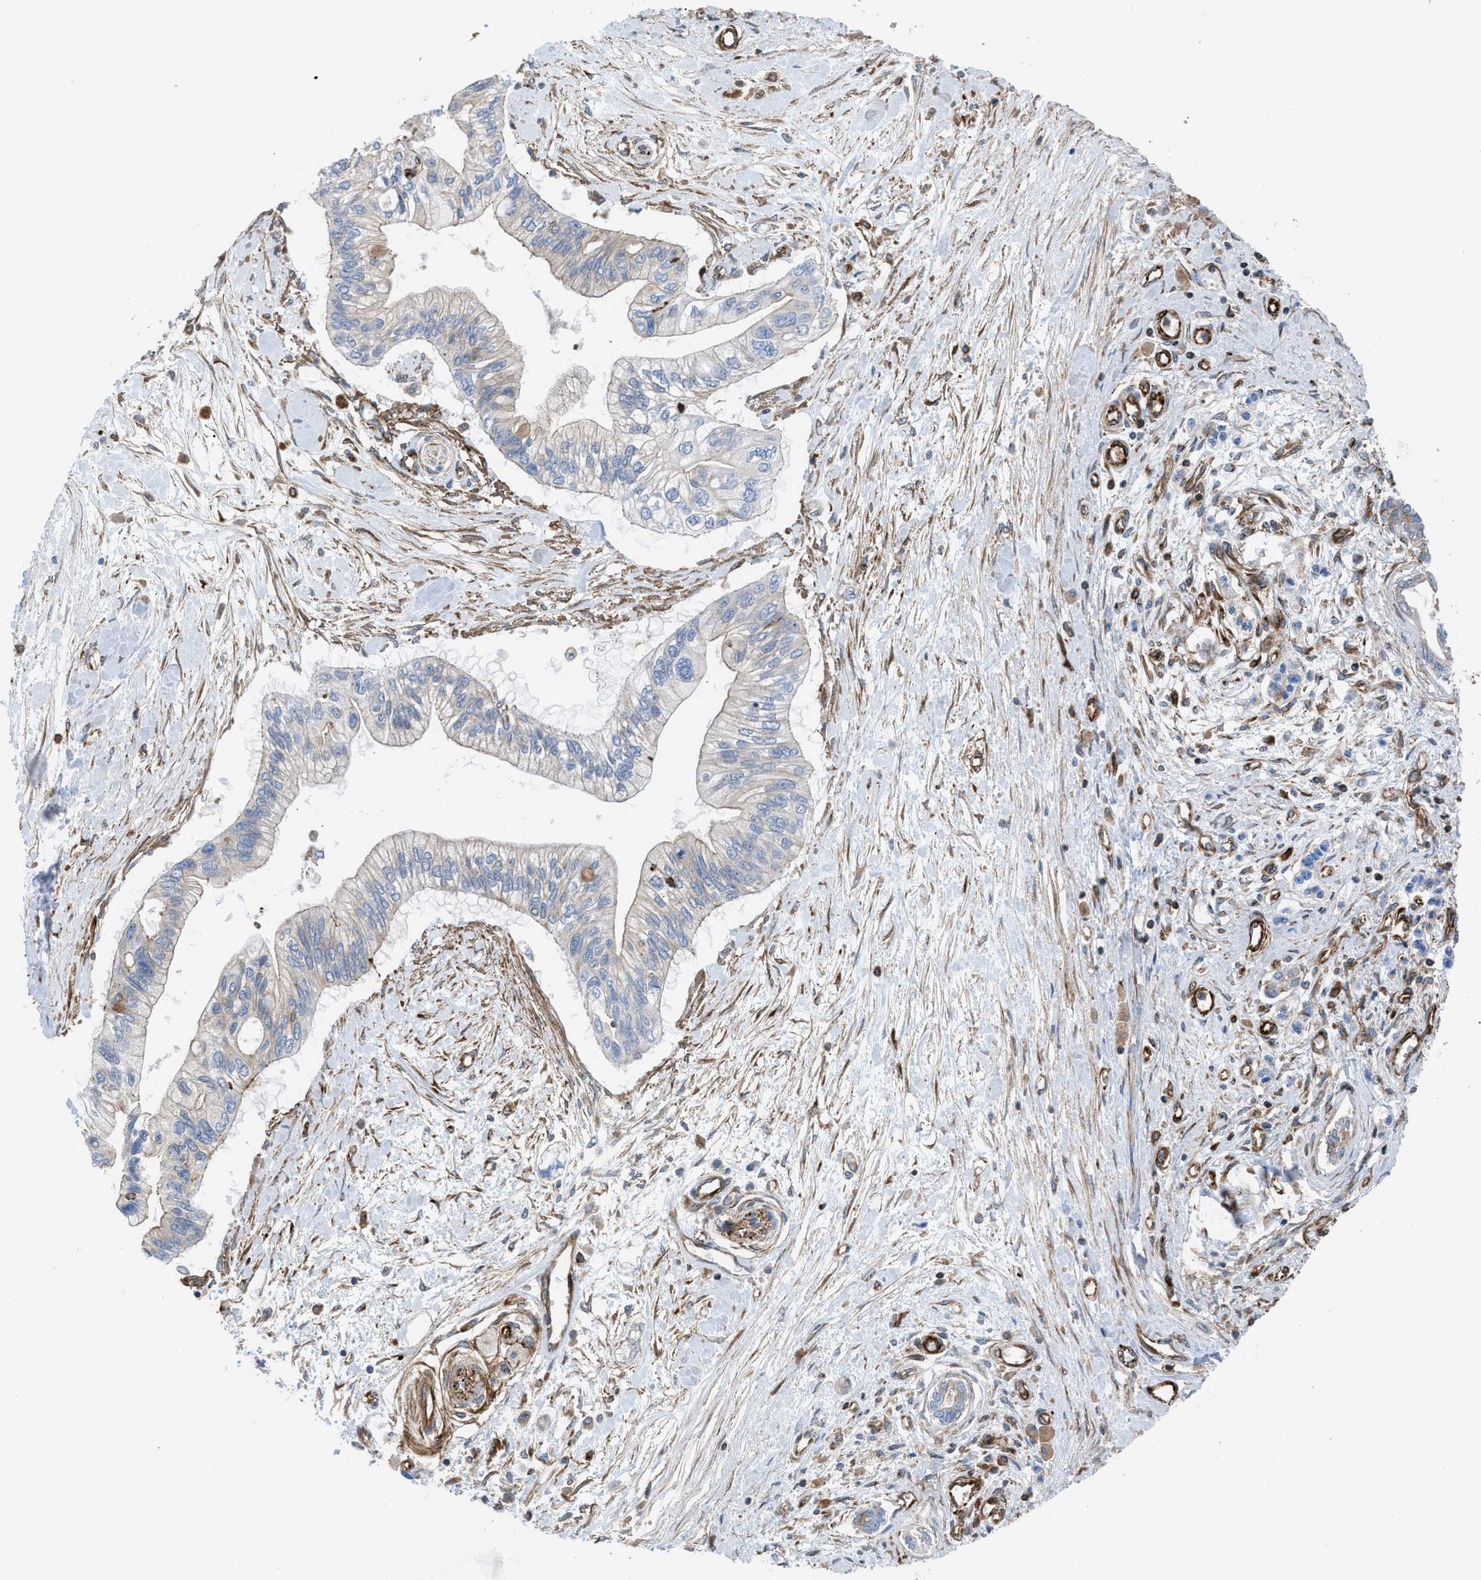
{"staining": {"intensity": "negative", "quantity": "none", "location": "none"}, "tissue": "pancreatic cancer", "cell_type": "Tumor cells", "image_type": "cancer", "snomed": [{"axis": "morphology", "description": "Adenocarcinoma, NOS"}, {"axis": "topography", "description": "Pancreas"}], "caption": "A micrograph of pancreatic adenocarcinoma stained for a protein reveals no brown staining in tumor cells.", "gene": "PTPRE", "patient": {"sex": "female", "age": 77}}